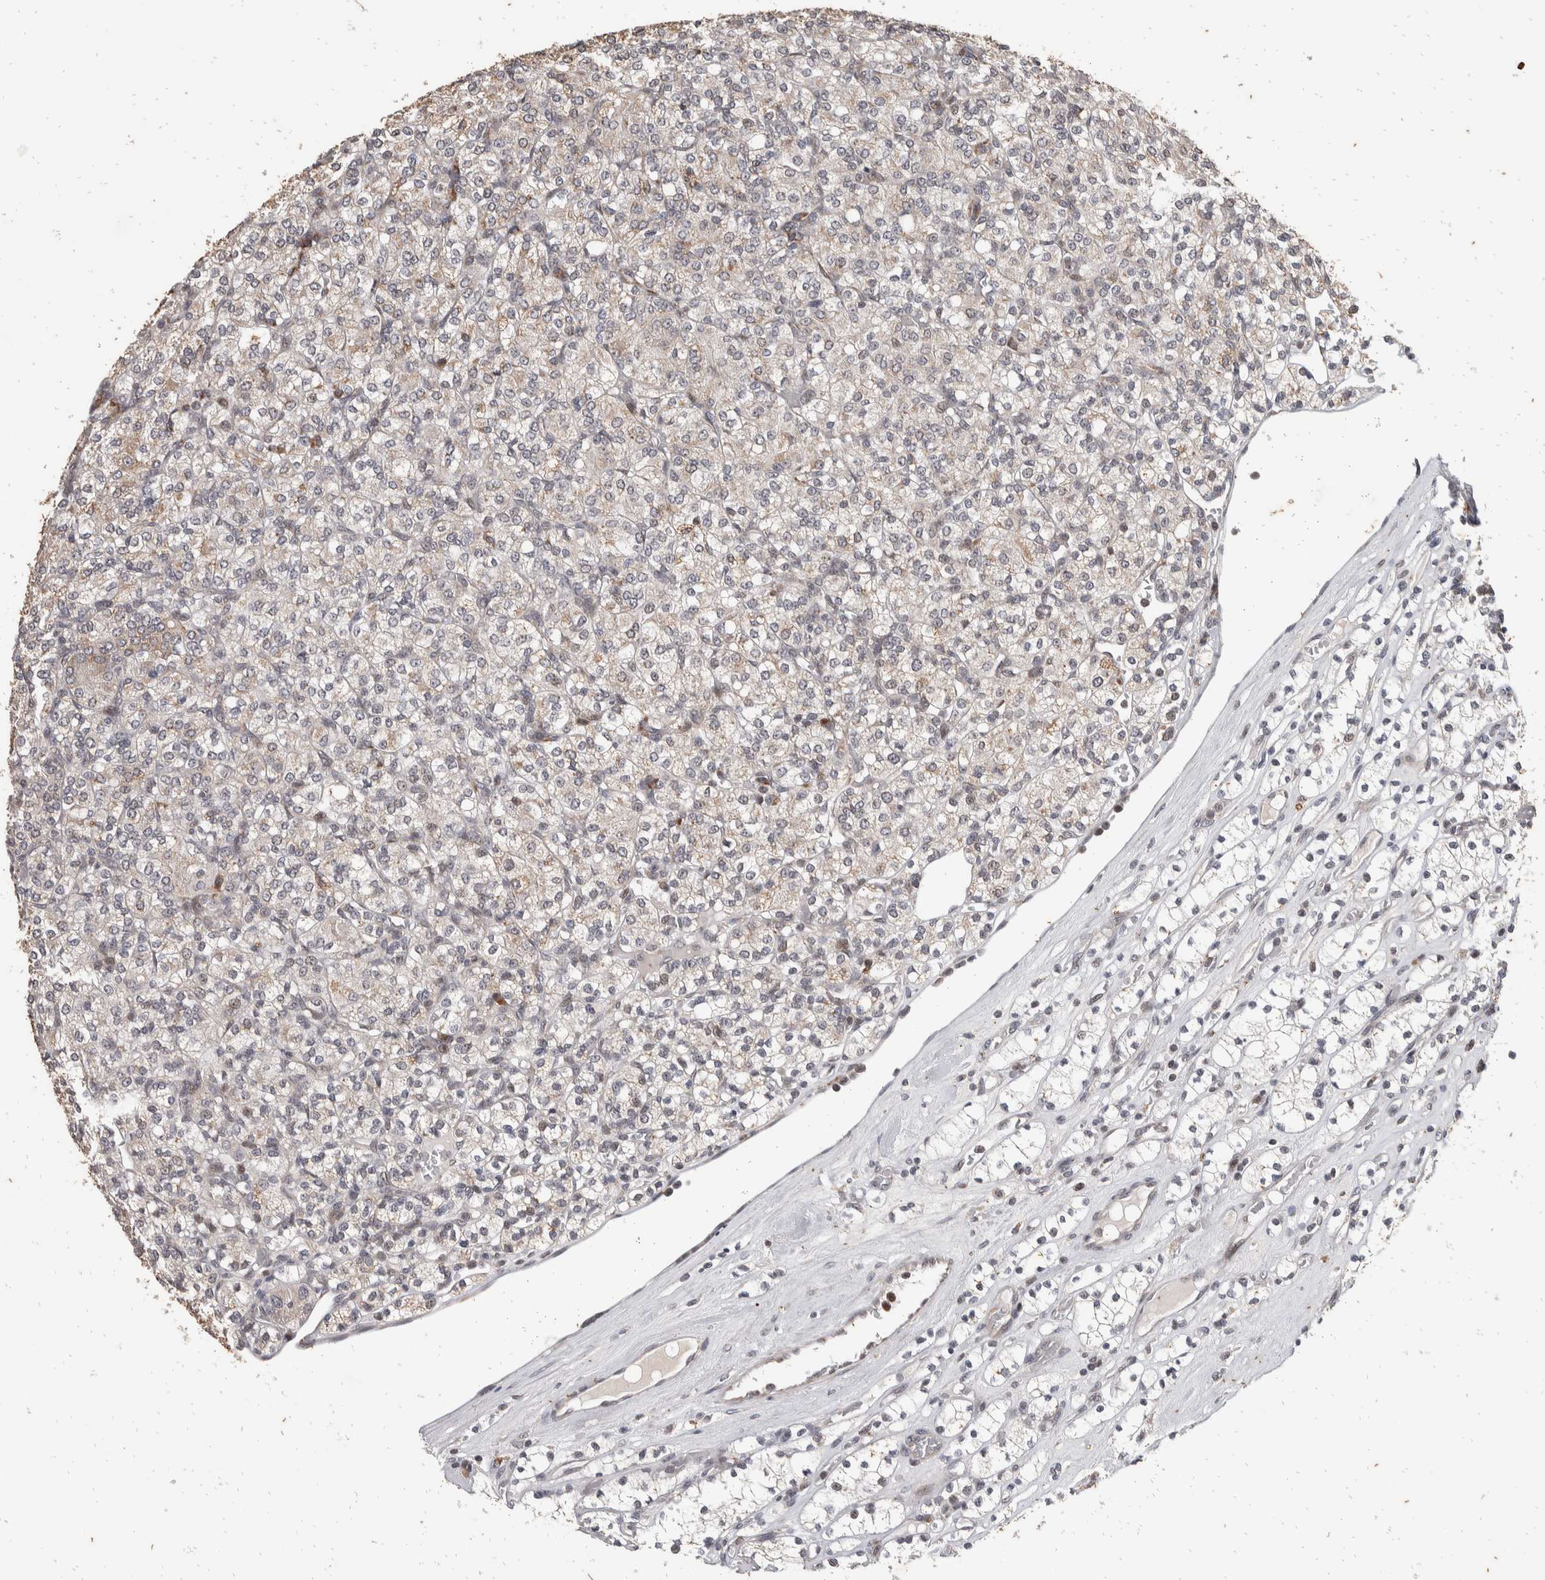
{"staining": {"intensity": "weak", "quantity": "25%-75%", "location": "cytoplasmic/membranous"}, "tissue": "renal cancer", "cell_type": "Tumor cells", "image_type": "cancer", "snomed": [{"axis": "morphology", "description": "Adenocarcinoma, NOS"}, {"axis": "topography", "description": "Kidney"}], "caption": "Renal adenocarcinoma stained with IHC shows weak cytoplasmic/membranous positivity in approximately 25%-75% of tumor cells. Using DAB (3,3'-diaminobenzidine) (brown) and hematoxylin (blue) stains, captured at high magnification using brightfield microscopy.", "gene": "ATXN7L1", "patient": {"sex": "male", "age": 77}}